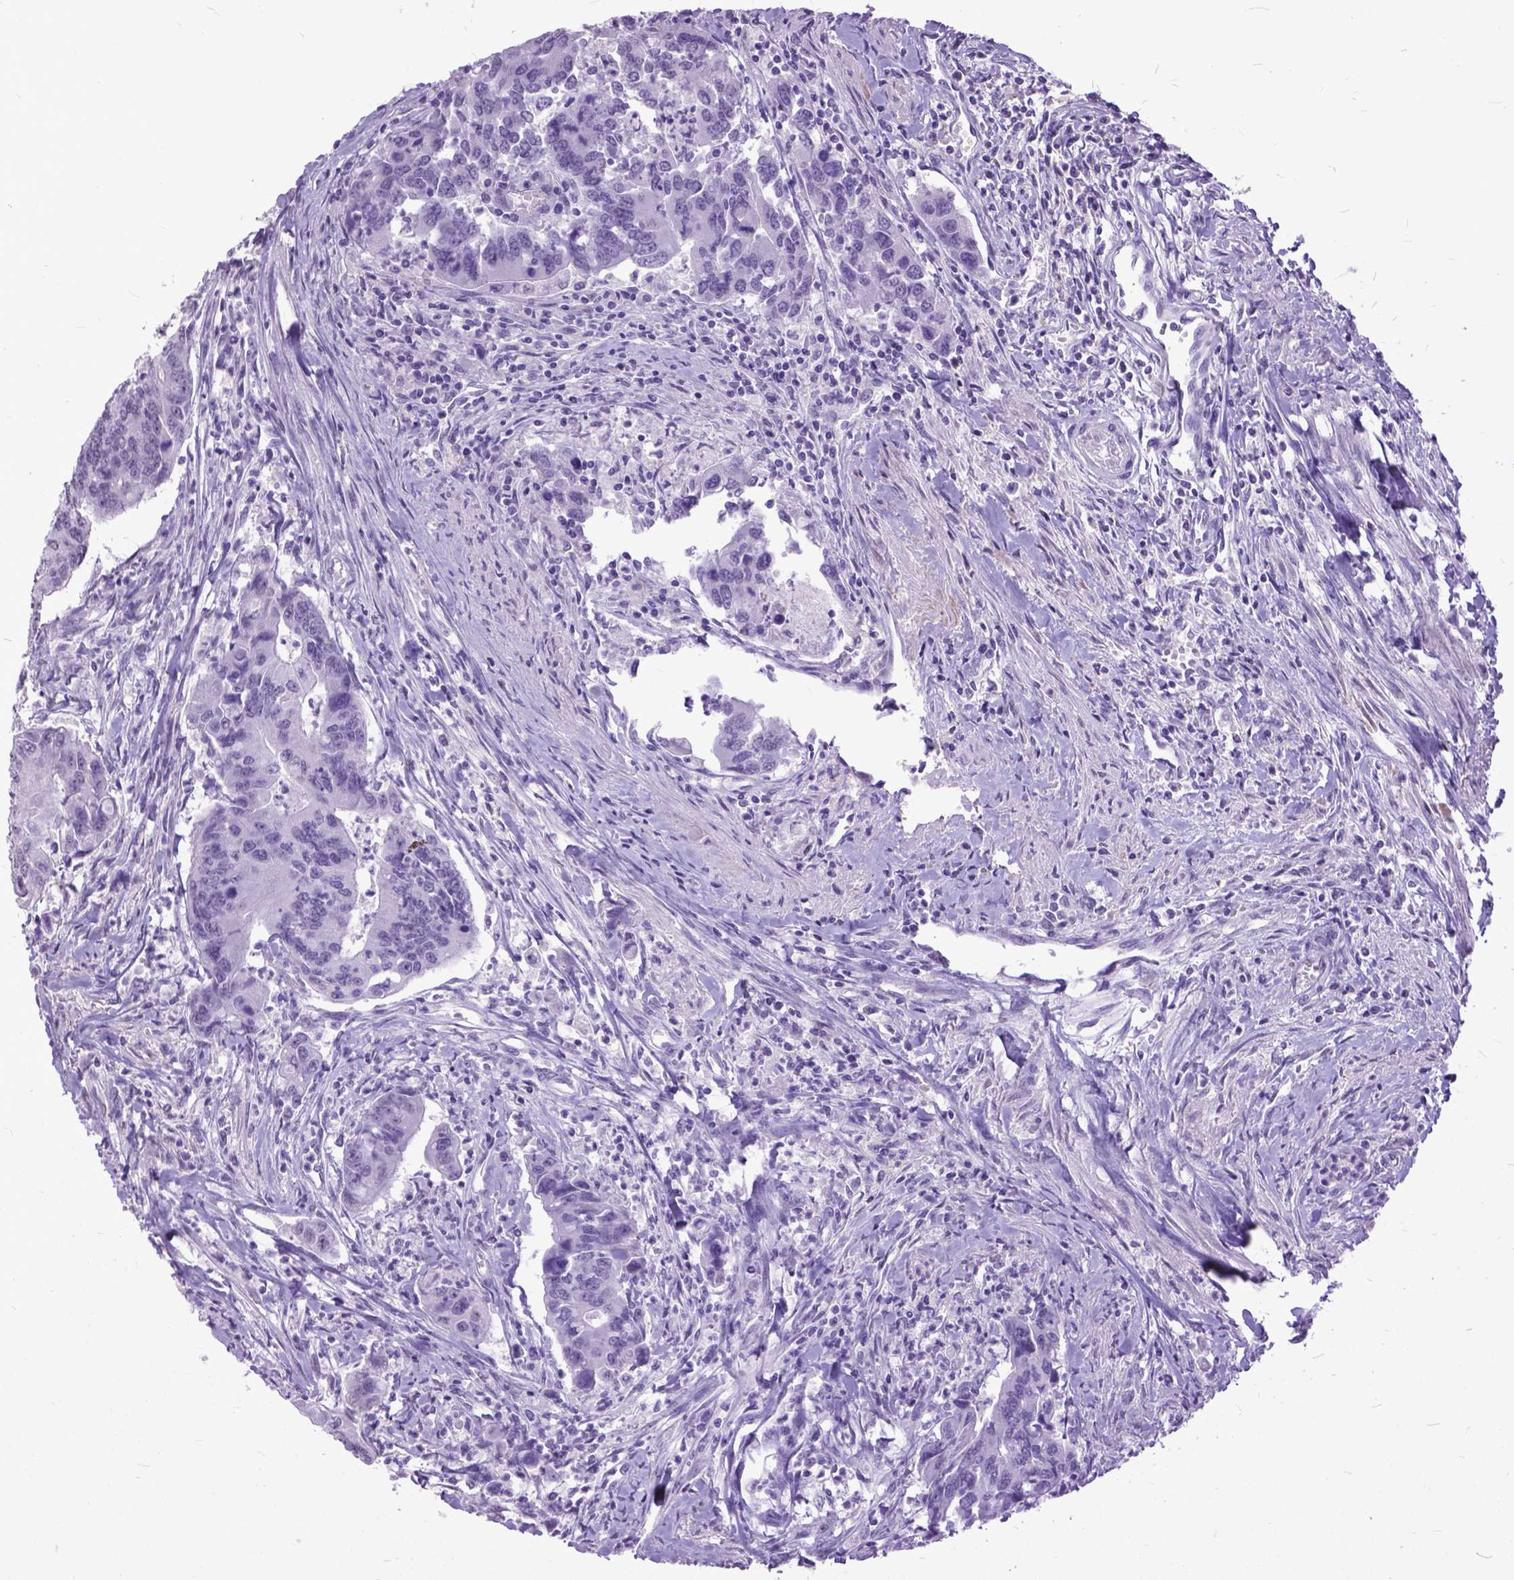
{"staining": {"intensity": "negative", "quantity": "none", "location": "none"}, "tissue": "colorectal cancer", "cell_type": "Tumor cells", "image_type": "cancer", "snomed": [{"axis": "morphology", "description": "Adenocarcinoma, NOS"}, {"axis": "topography", "description": "Colon"}], "caption": "Tumor cells show no significant expression in colorectal adenocarcinoma. Brightfield microscopy of immunohistochemistry stained with DAB (3,3'-diaminobenzidine) (brown) and hematoxylin (blue), captured at high magnification.", "gene": "MARCHF10", "patient": {"sex": "female", "age": 67}}